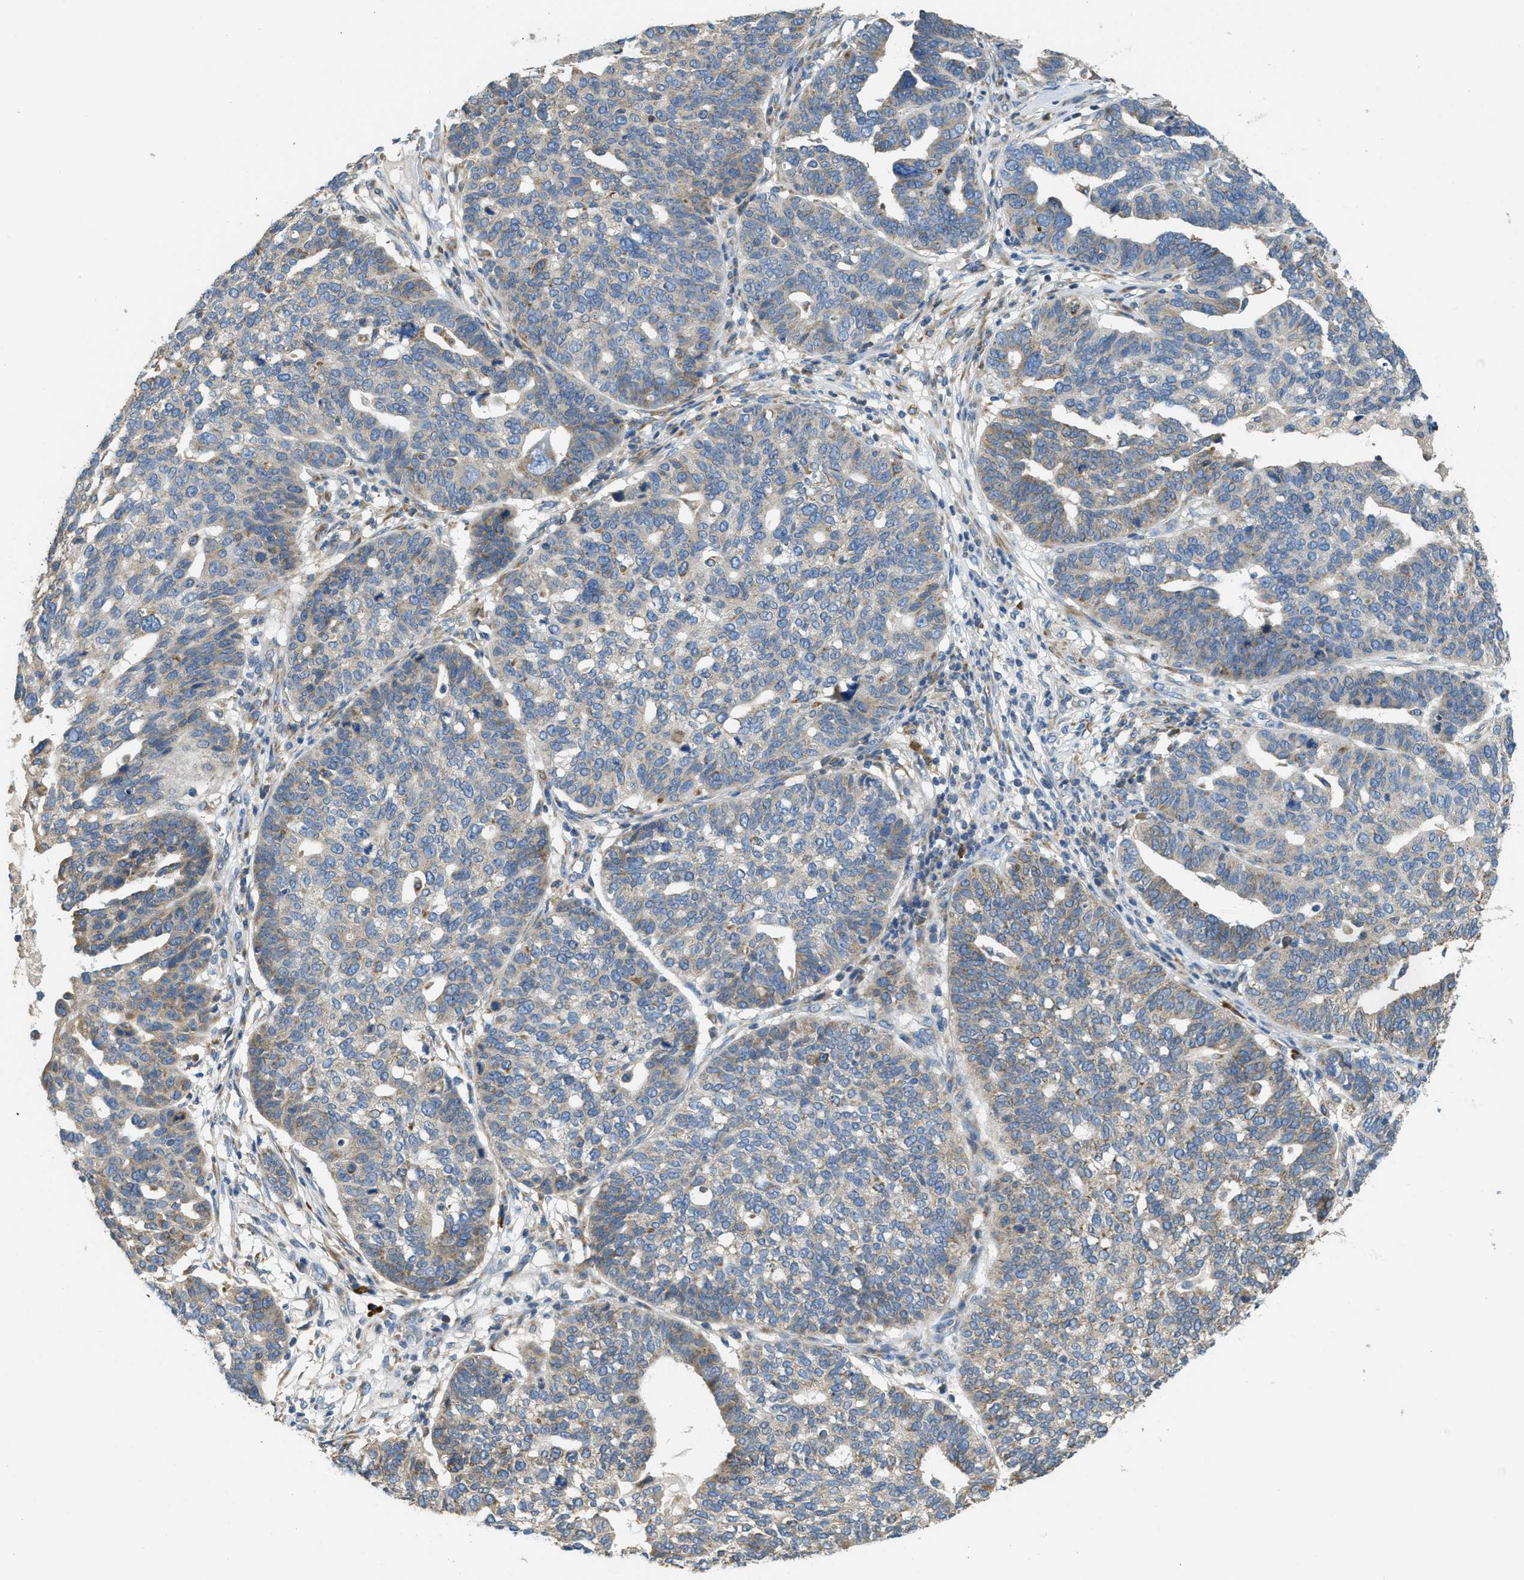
{"staining": {"intensity": "weak", "quantity": "<25%", "location": "cytoplasmic/membranous"}, "tissue": "ovarian cancer", "cell_type": "Tumor cells", "image_type": "cancer", "snomed": [{"axis": "morphology", "description": "Cystadenocarcinoma, serous, NOS"}, {"axis": "topography", "description": "Ovary"}], "caption": "Image shows no protein staining in tumor cells of serous cystadenocarcinoma (ovarian) tissue.", "gene": "SSR1", "patient": {"sex": "female", "age": 59}}